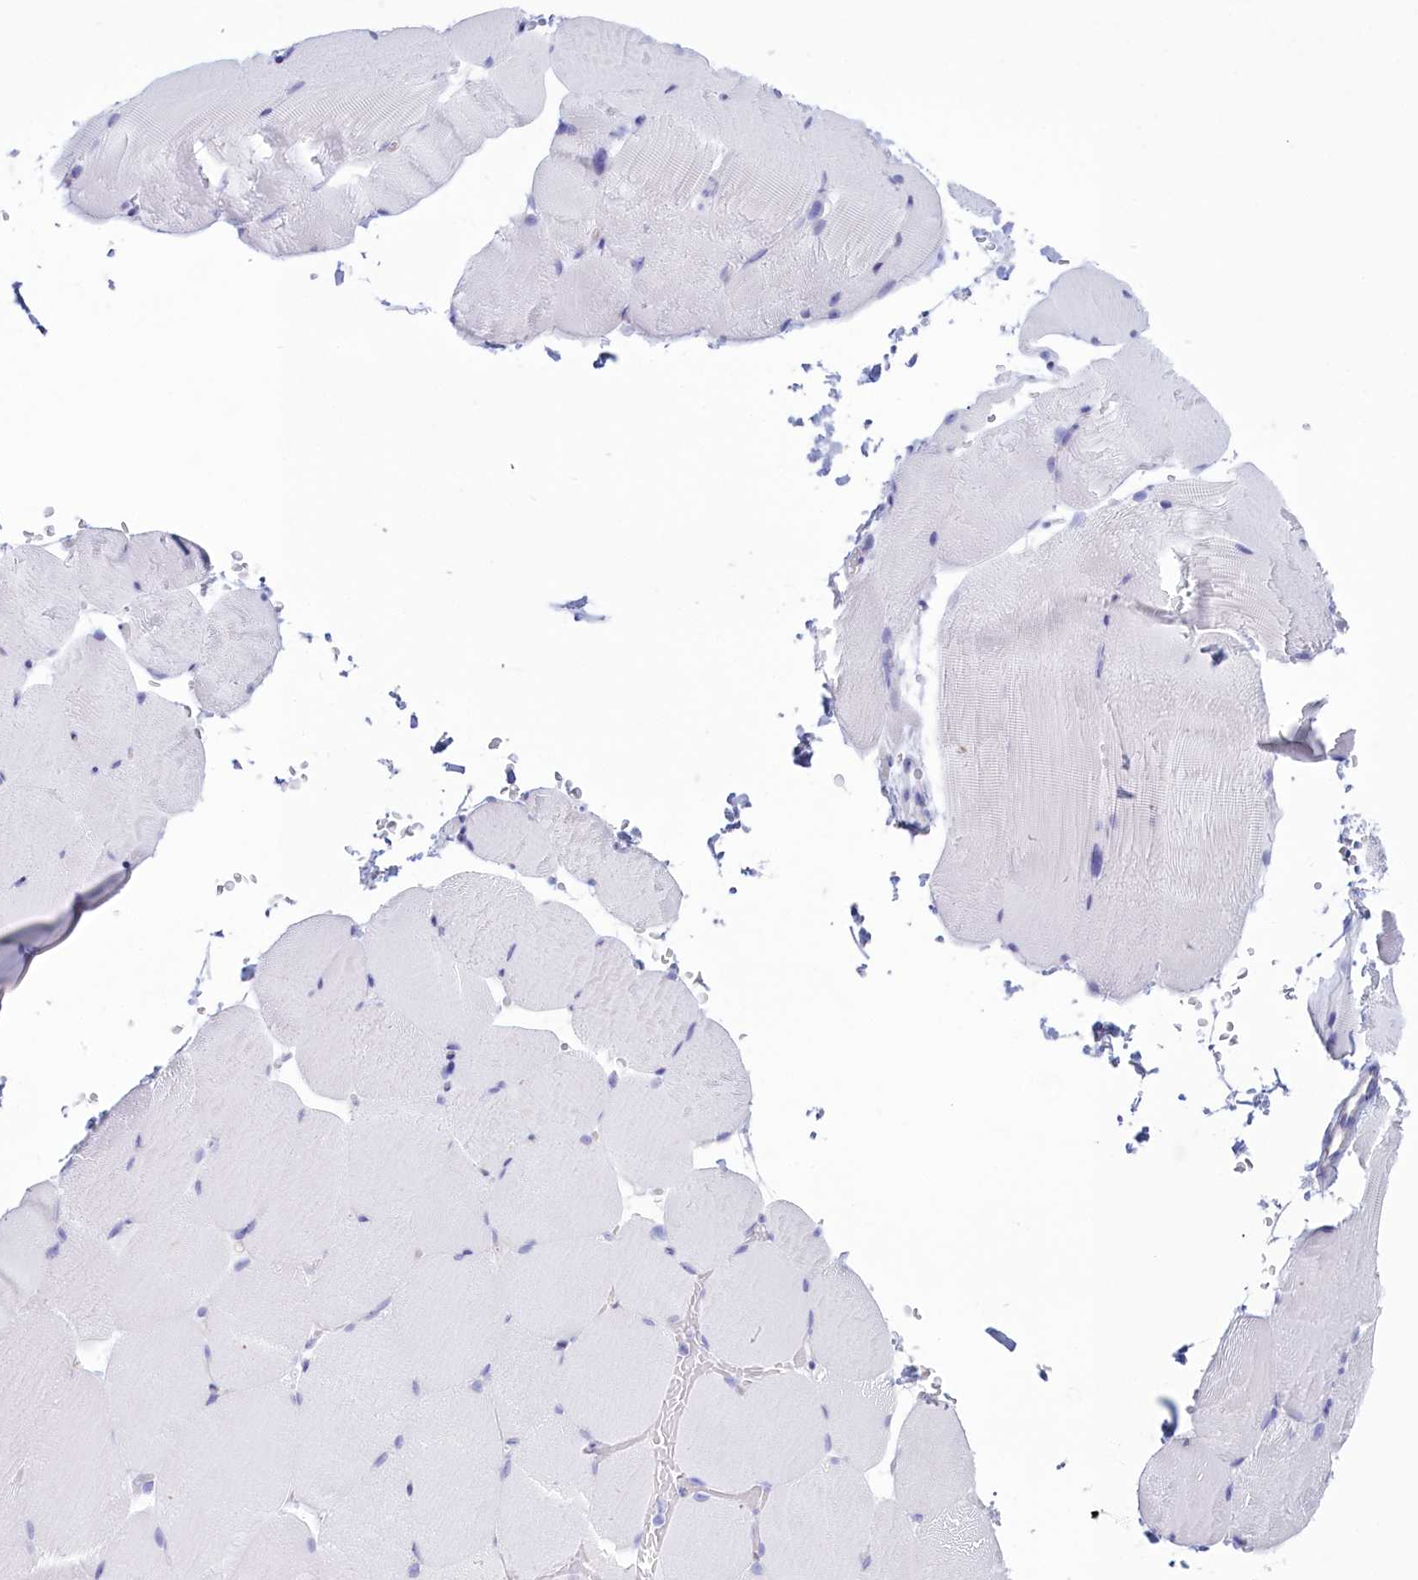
{"staining": {"intensity": "negative", "quantity": "none", "location": "none"}, "tissue": "skeletal muscle", "cell_type": "Myocytes", "image_type": "normal", "snomed": [{"axis": "morphology", "description": "Normal tissue, NOS"}, {"axis": "topography", "description": "Skeletal muscle"}, {"axis": "topography", "description": "Parathyroid gland"}], "caption": "Immunohistochemistry (IHC) histopathology image of normal skeletal muscle stained for a protein (brown), which shows no staining in myocytes.", "gene": "TMEM97", "patient": {"sex": "female", "age": 37}}